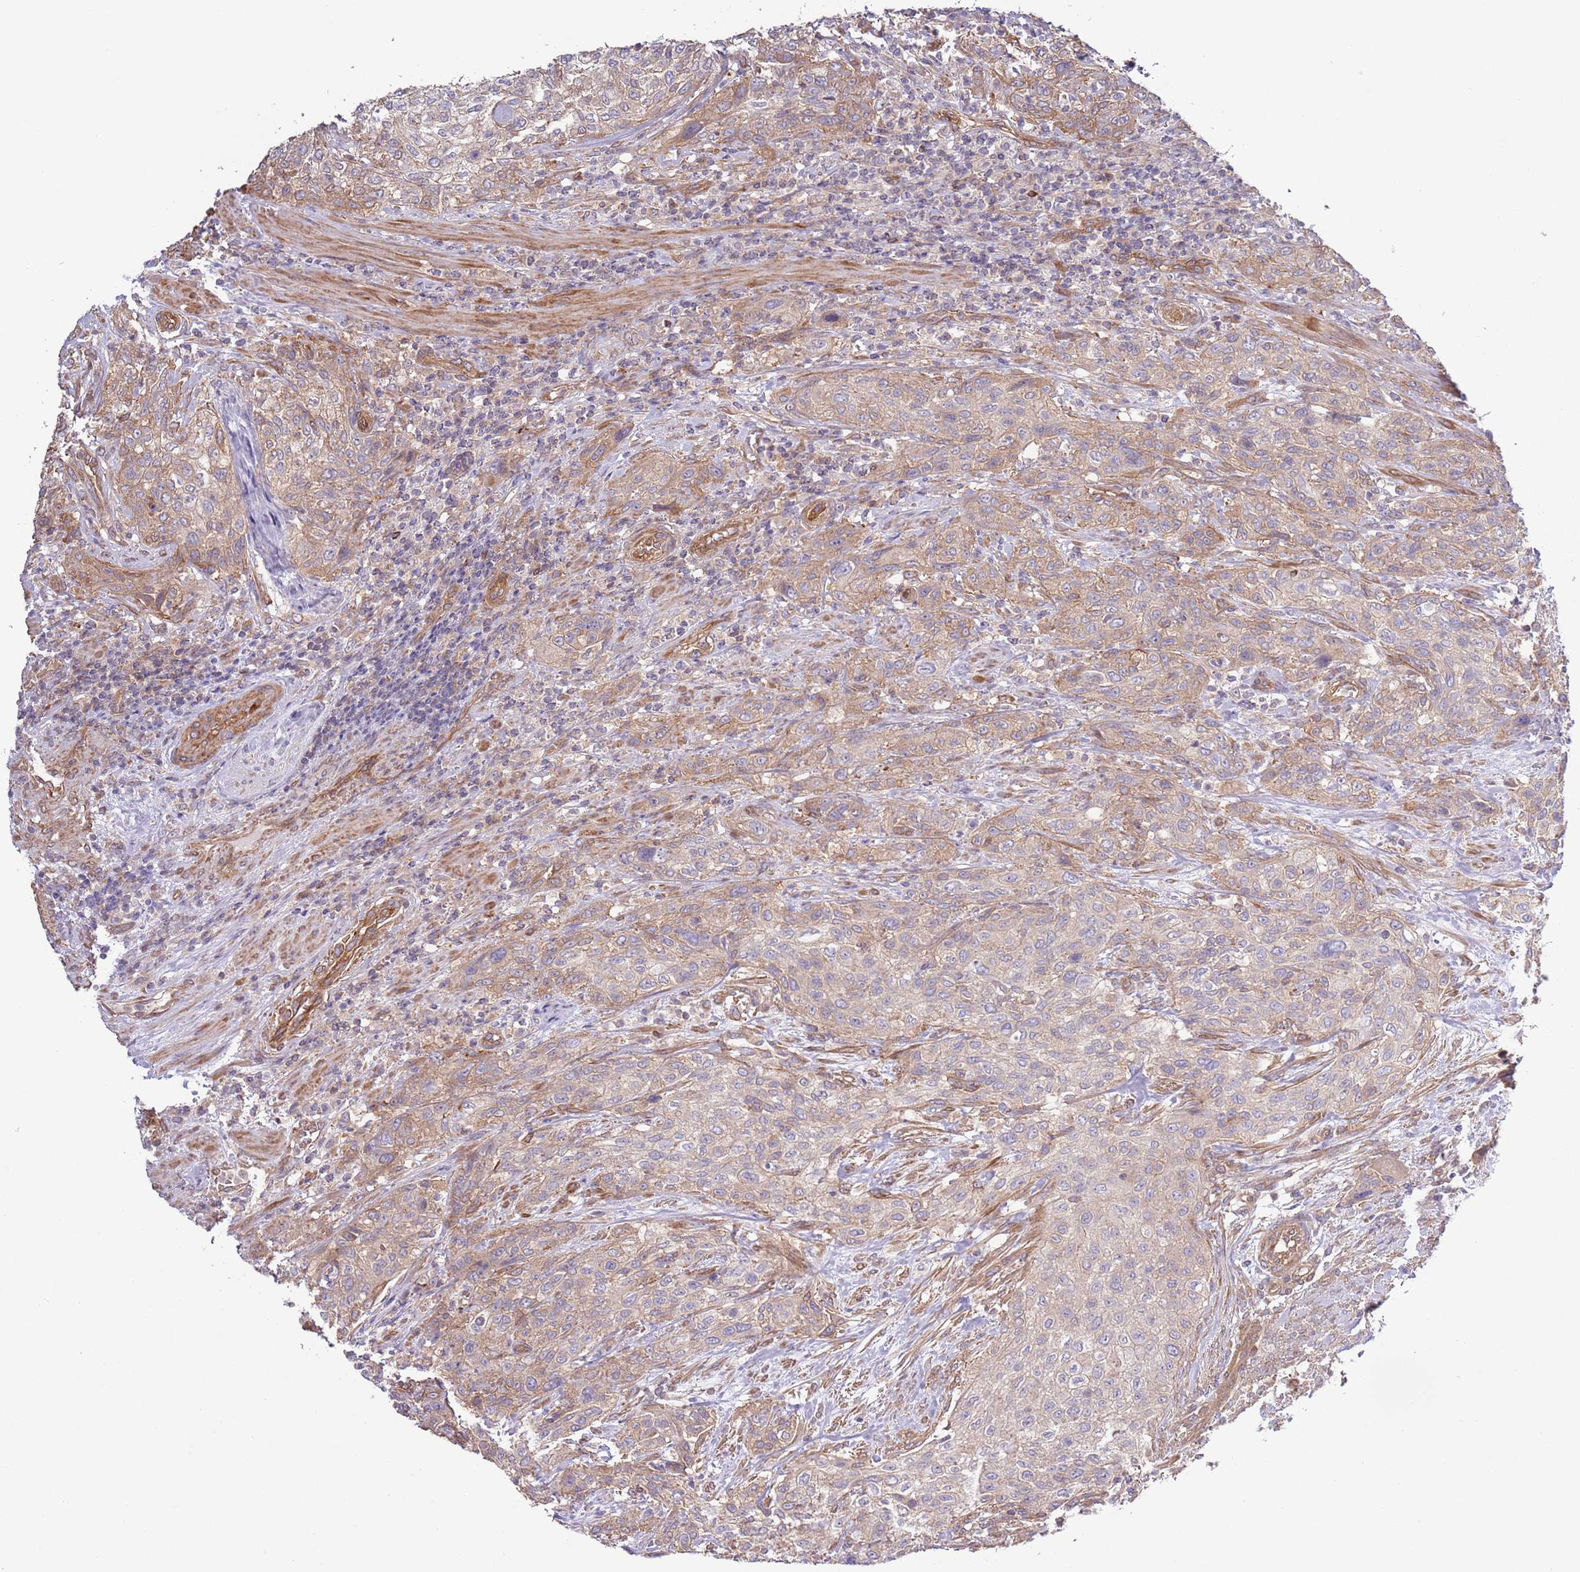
{"staining": {"intensity": "moderate", "quantity": "<25%", "location": "cytoplasmic/membranous"}, "tissue": "urothelial cancer", "cell_type": "Tumor cells", "image_type": "cancer", "snomed": [{"axis": "morphology", "description": "Normal tissue, NOS"}, {"axis": "morphology", "description": "Urothelial carcinoma, NOS"}, {"axis": "topography", "description": "Urinary bladder"}, {"axis": "topography", "description": "Peripheral nerve tissue"}], "caption": "Immunohistochemical staining of transitional cell carcinoma exhibits low levels of moderate cytoplasmic/membranous staining in about <25% of tumor cells.", "gene": "LPIN2", "patient": {"sex": "male", "age": 35}}